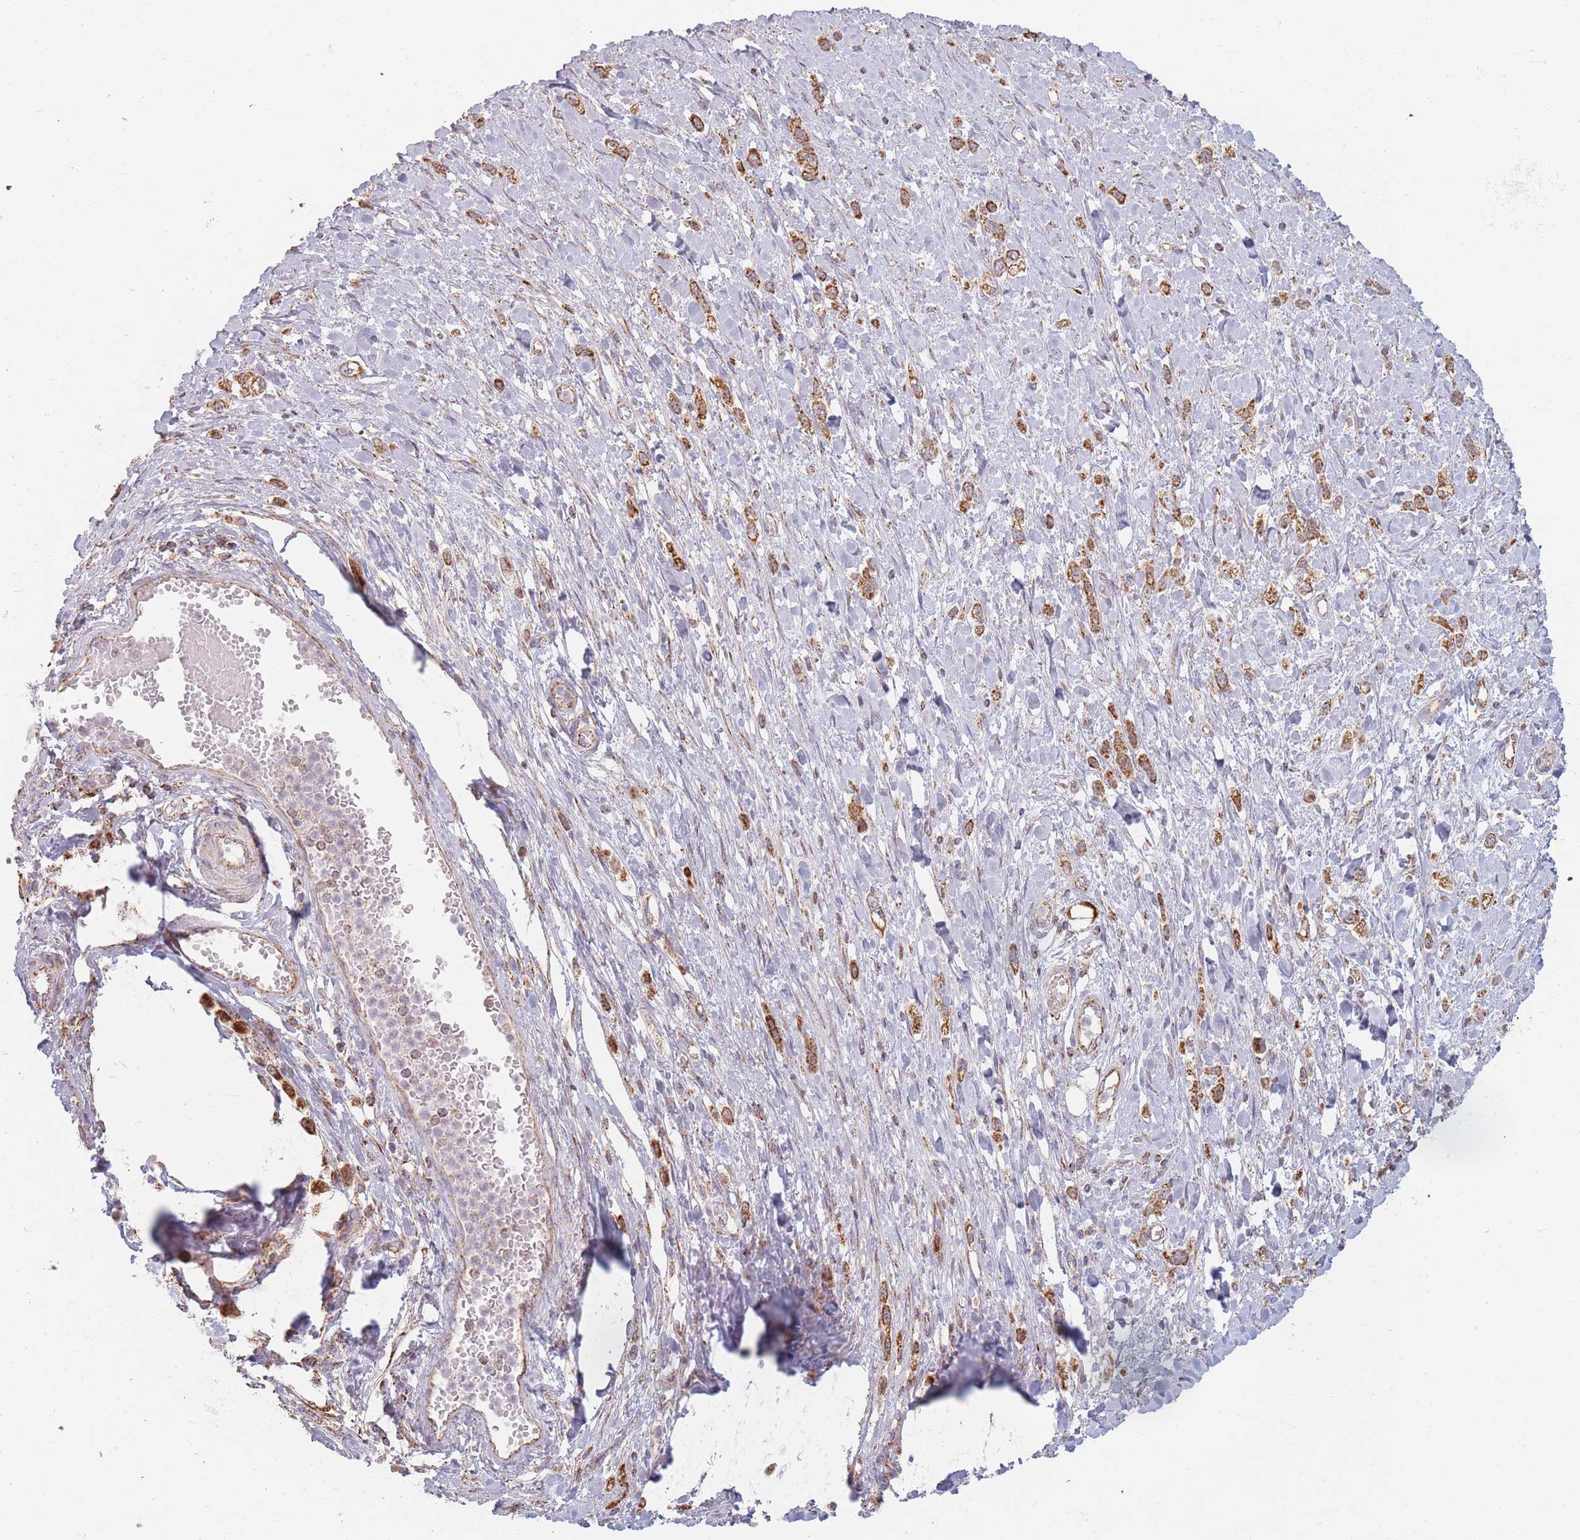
{"staining": {"intensity": "moderate", "quantity": ">75%", "location": "cytoplasmic/membranous"}, "tissue": "stomach cancer", "cell_type": "Tumor cells", "image_type": "cancer", "snomed": [{"axis": "morphology", "description": "Adenocarcinoma, NOS"}, {"axis": "topography", "description": "Stomach"}], "caption": "Immunohistochemical staining of human stomach adenocarcinoma reveals medium levels of moderate cytoplasmic/membranous expression in approximately >75% of tumor cells. (DAB IHC with brightfield microscopy, high magnification).", "gene": "ESRP2", "patient": {"sex": "female", "age": 65}}